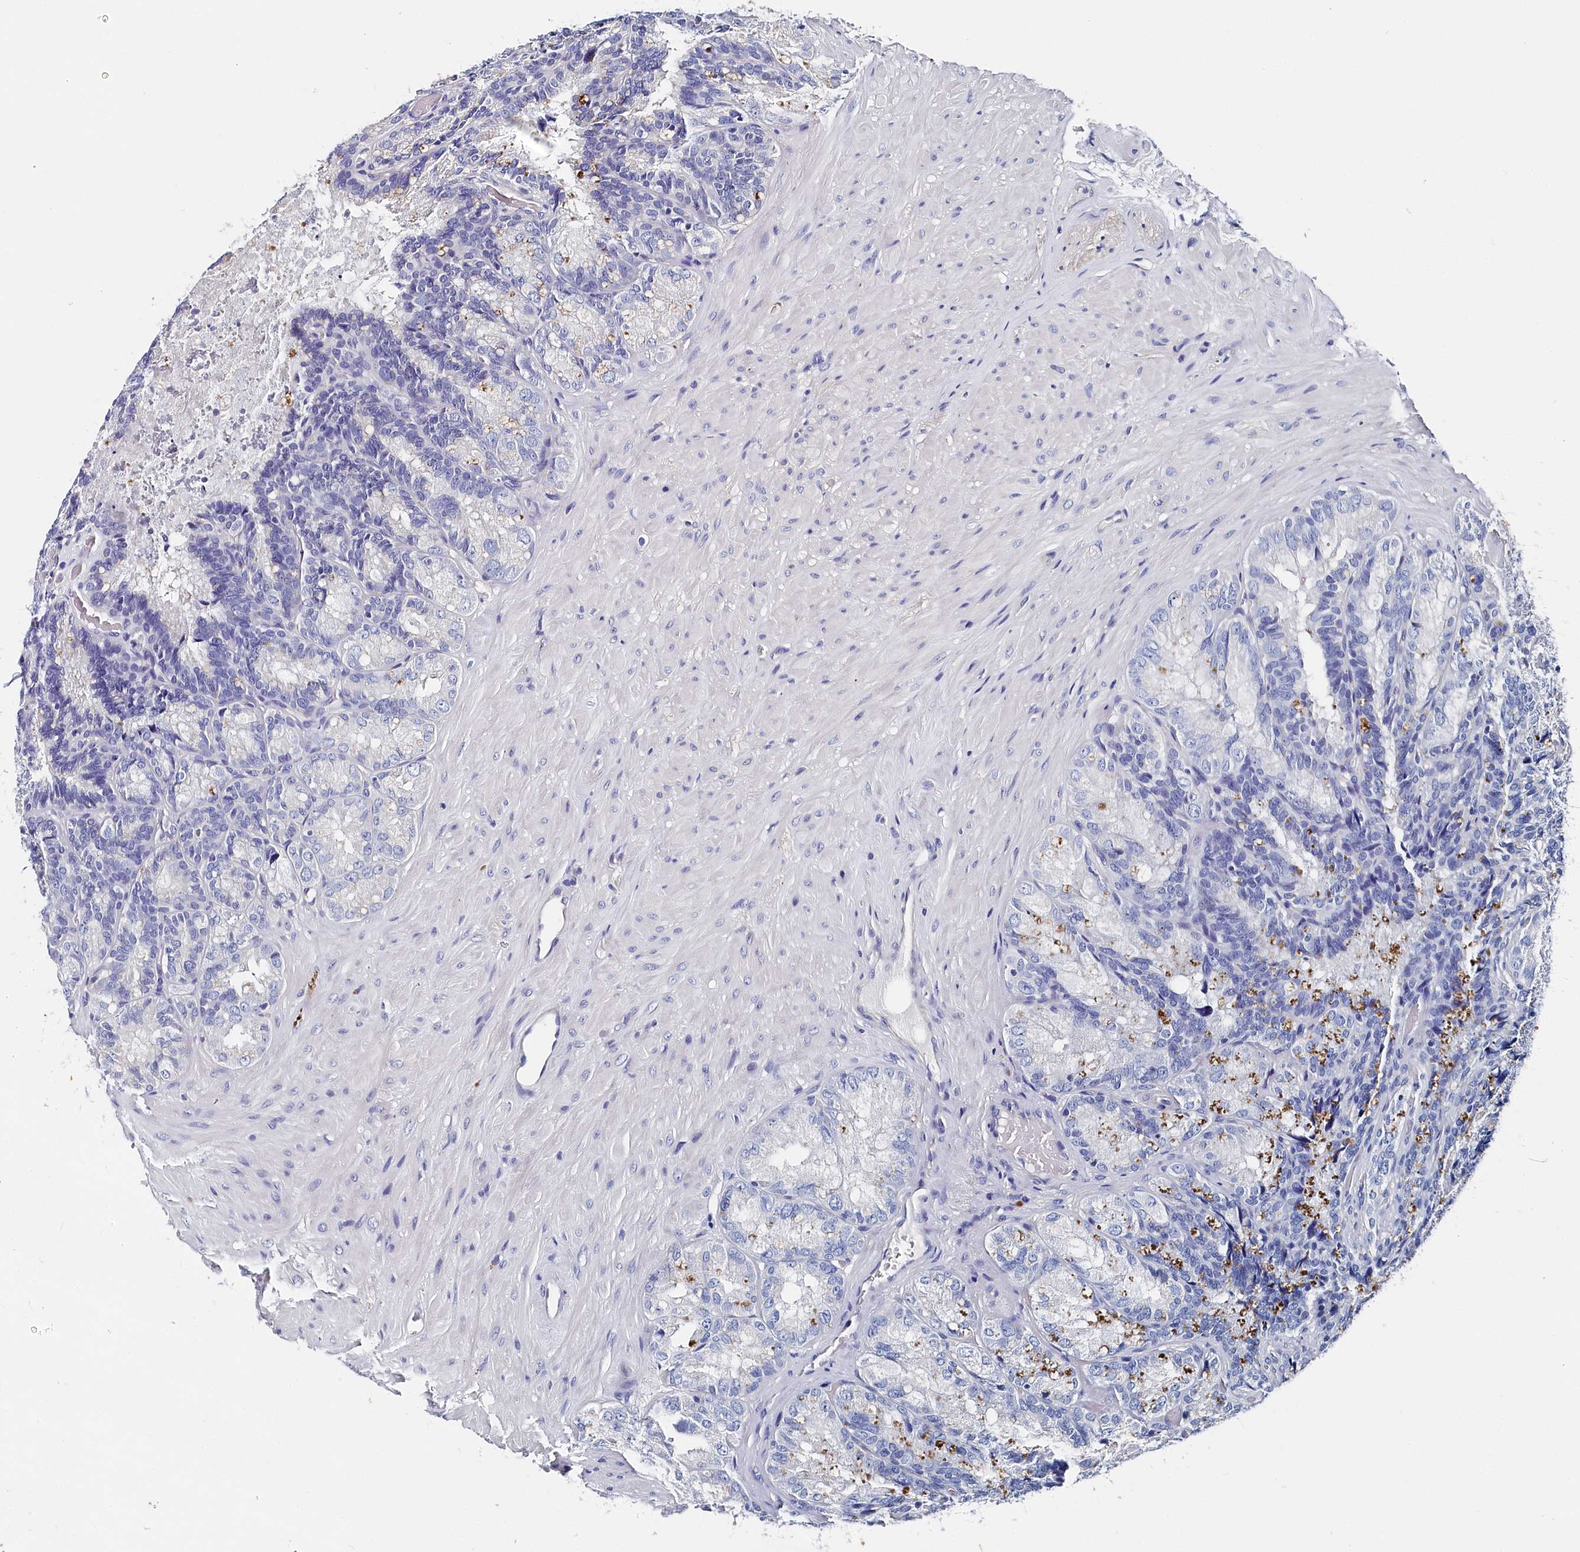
{"staining": {"intensity": "negative", "quantity": "none", "location": "none"}, "tissue": "seminal vesicle", "cell_type": "Glandular cells", "image_type": "normal", "snomed": [{"axis": "morphology", "description": "Normal tissue, NOS"}, {"axis": "topography", "description": "Seminal veicle"}], "caption": "The micrograph reveals no staining of glandular cells in unremarkable seminal vesicle. (Stains: DAB immunohistochemistry with hematoxylin counter stain, Microscopy: brightfield microscopy at high magnification).", "gene": "BHMT", "patient": {"sex": "male", "age": 60}}